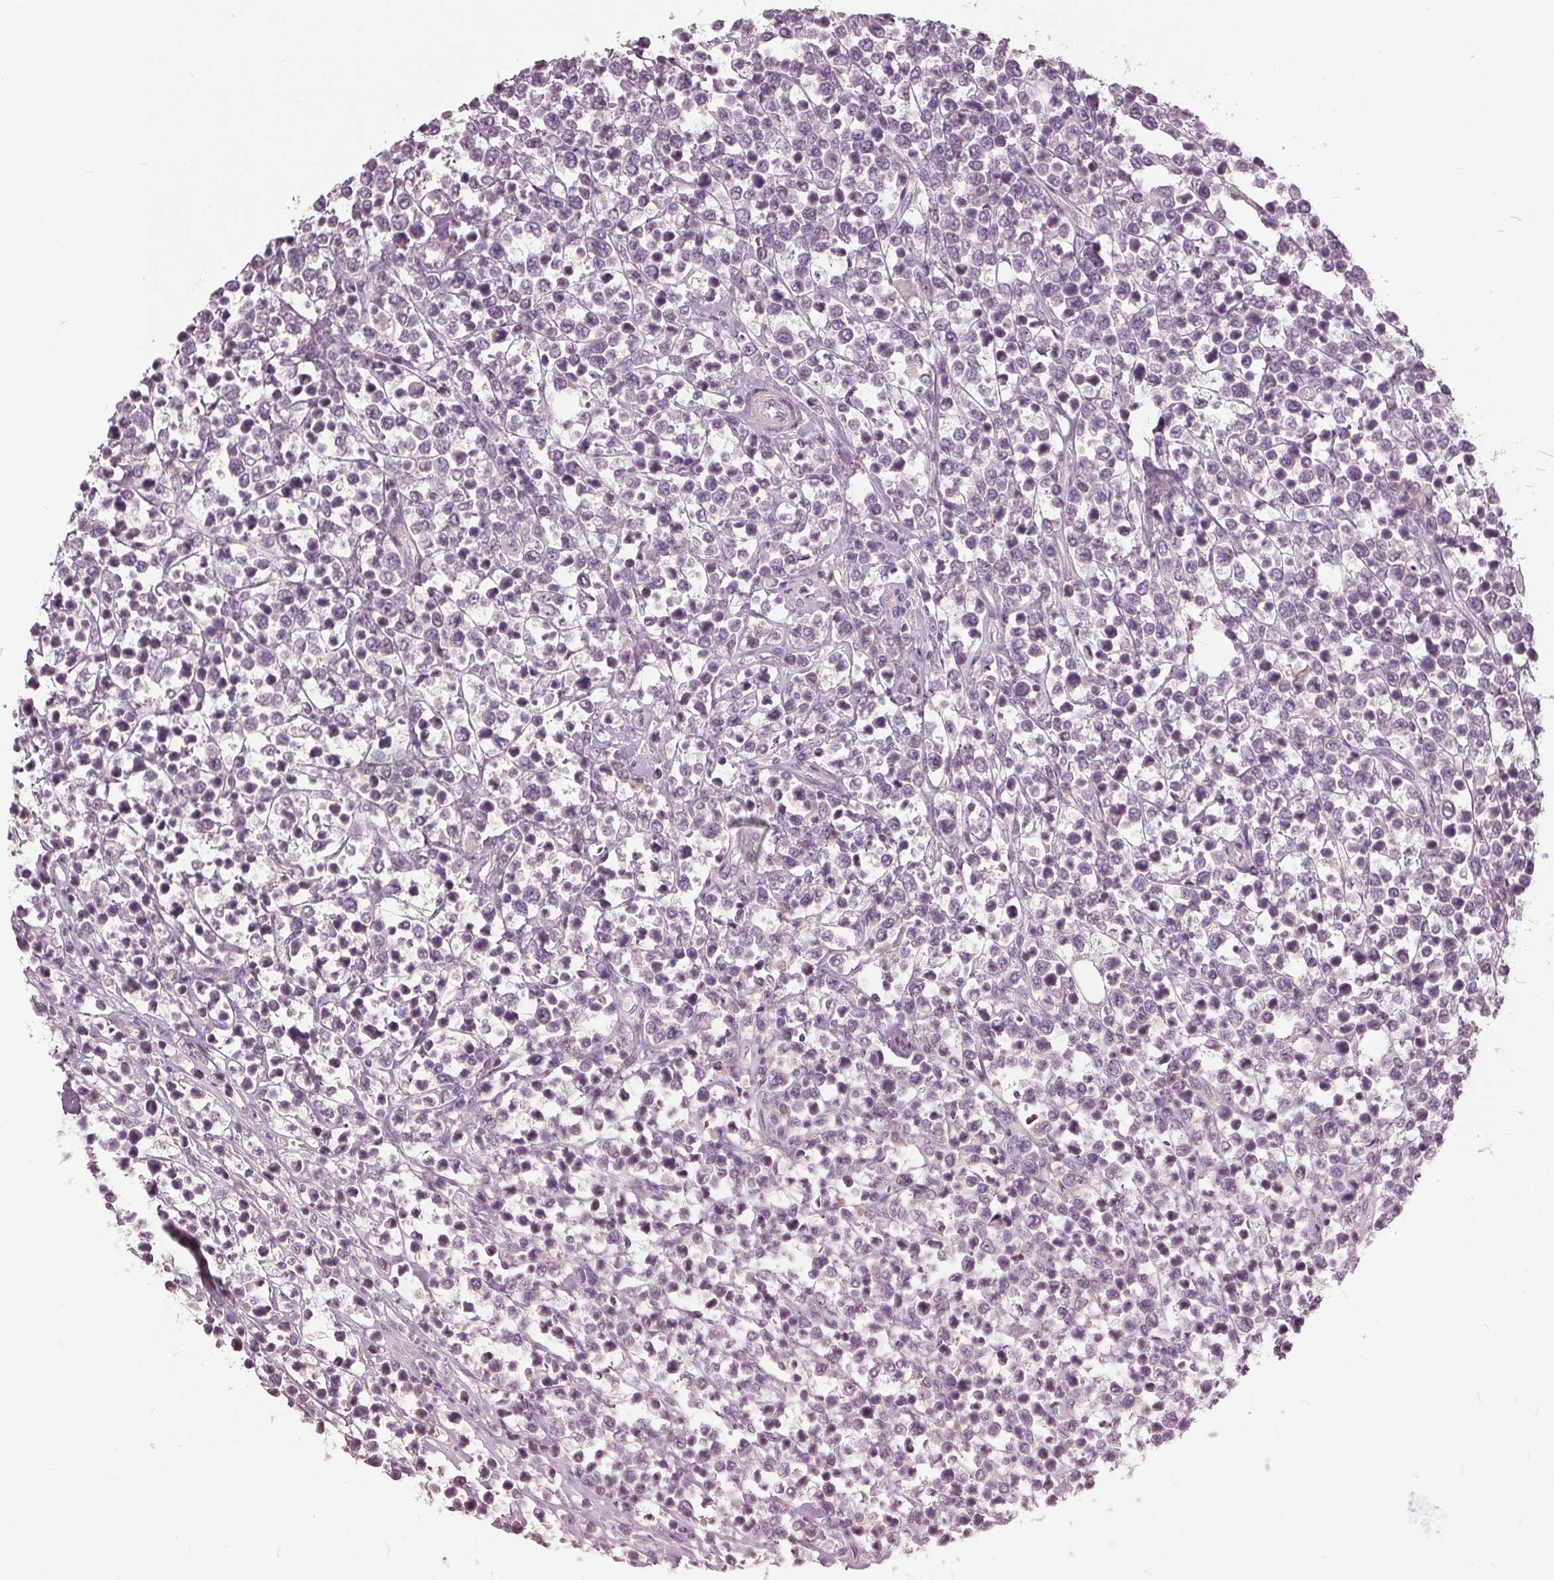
{"staining": {"intensity": "negative", "quantity": "none", "location": "none"}, "tissue": "lymphoma", "cell_type": "Tumor cells", "image_type": "cancer", "snomed": [{"axis": "morphology", "description": "Malignant lymphoma, non-Hodgkin's type, High grade"}, {"axis": "topography", "description": "Soft tissue"}], "caption": "Tumor cells show no significant protein expression in high-grade malignant lymphoma, non-Hodgkin's type.", "gene": "KLK13", "patient": {"sex": "female", "age": 56}}